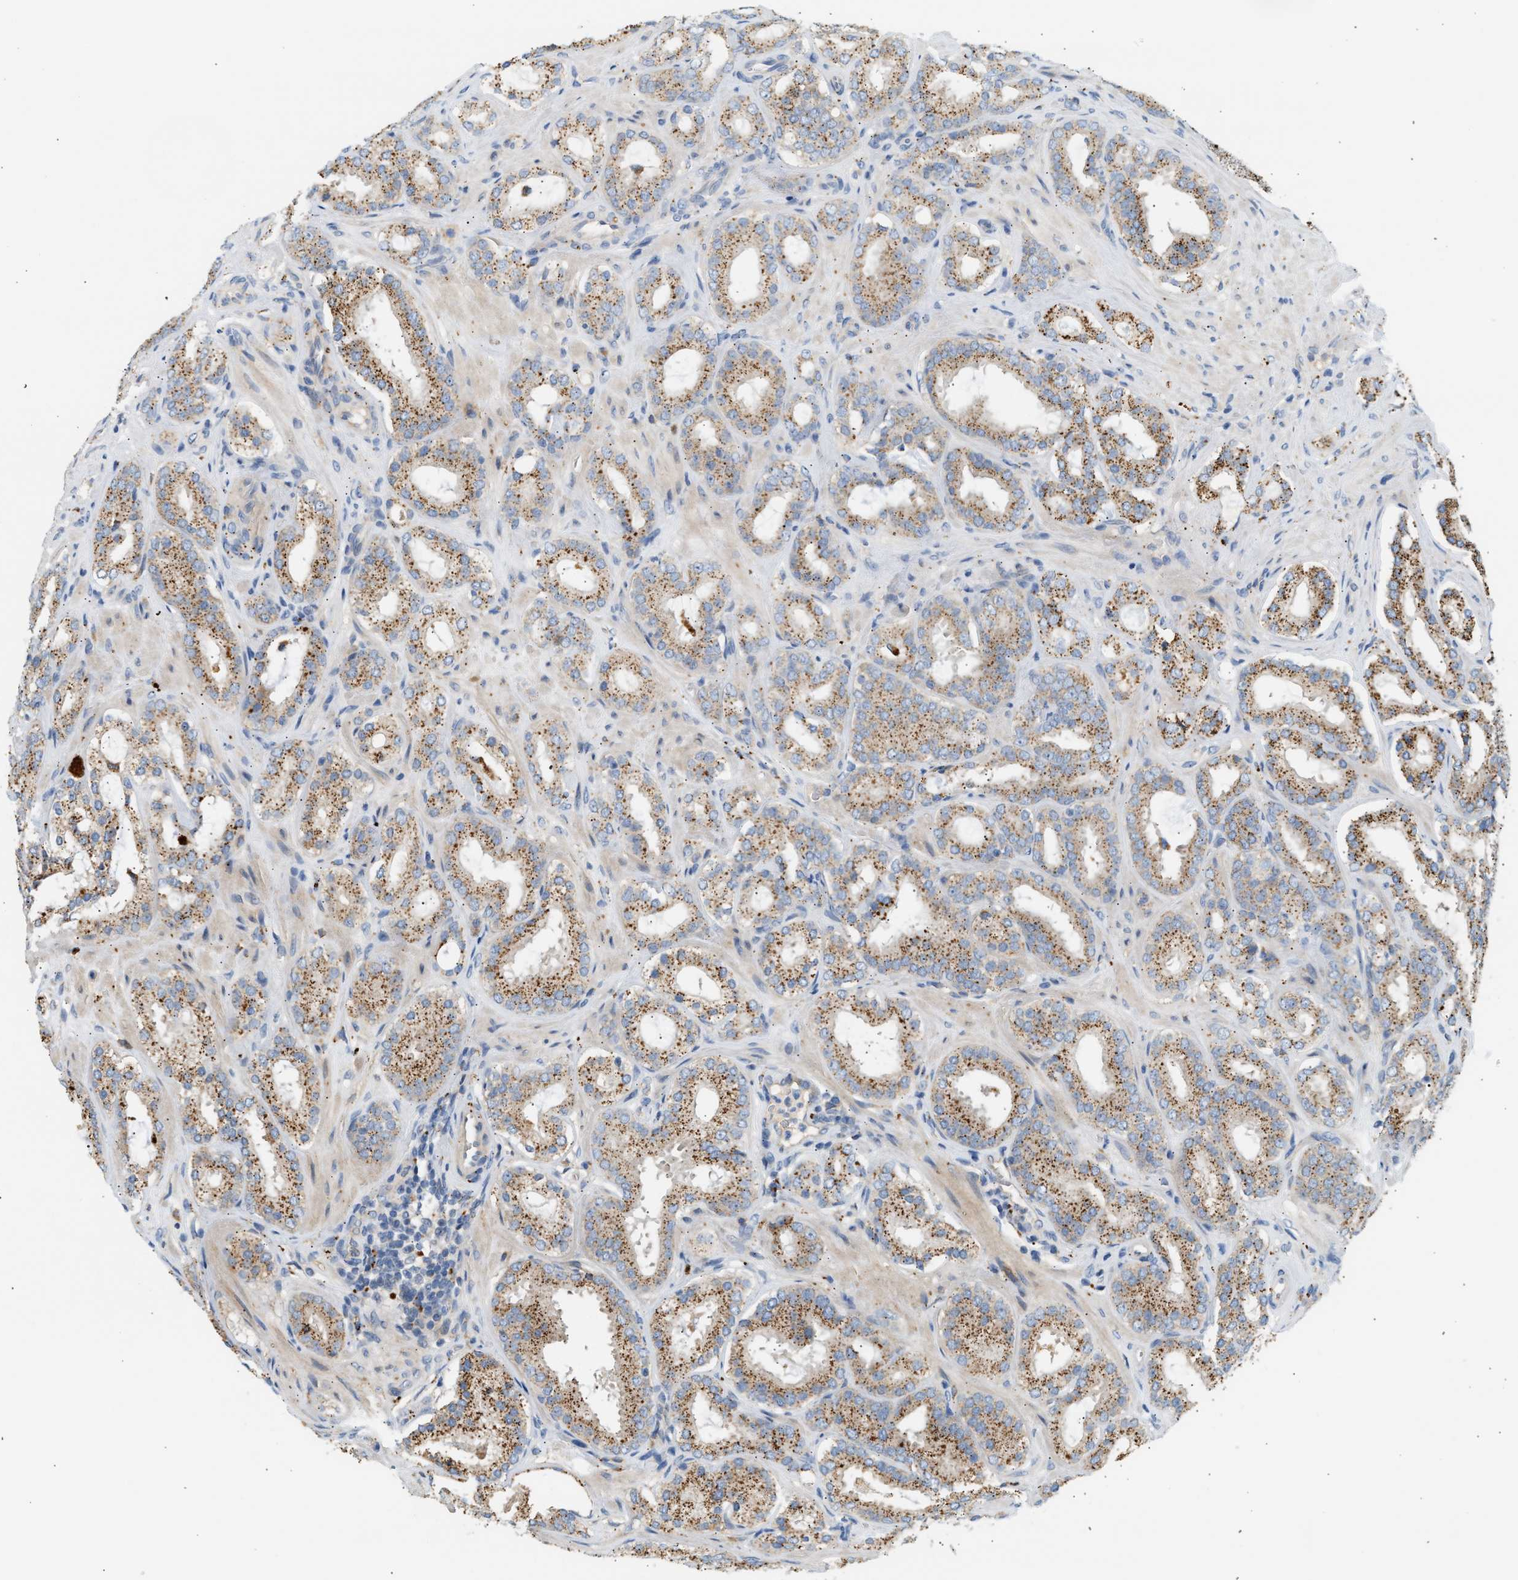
{"staining": {"intensity": "moderate", "quantity": ">75%", "location": "cytoplasmic/membranous"}, "tissue": "prostate cancer", "cell_type": "Tumor cells", "image_type": "cancer", "snomed": [{"axis": "morphology", "description": "Adenocarcinoma, Low grade"}, {"axis": "topography", "description": "Prostate"}], "caption": "The histopathology image demonstrates immunohistochemical staining of prostate cancer. There is moderate cytoplasmic/membranous positivity is present in about >75% of tumor cells.", "gene": "ENTHD1", "patient": {"sex": "male", "age": 69}}